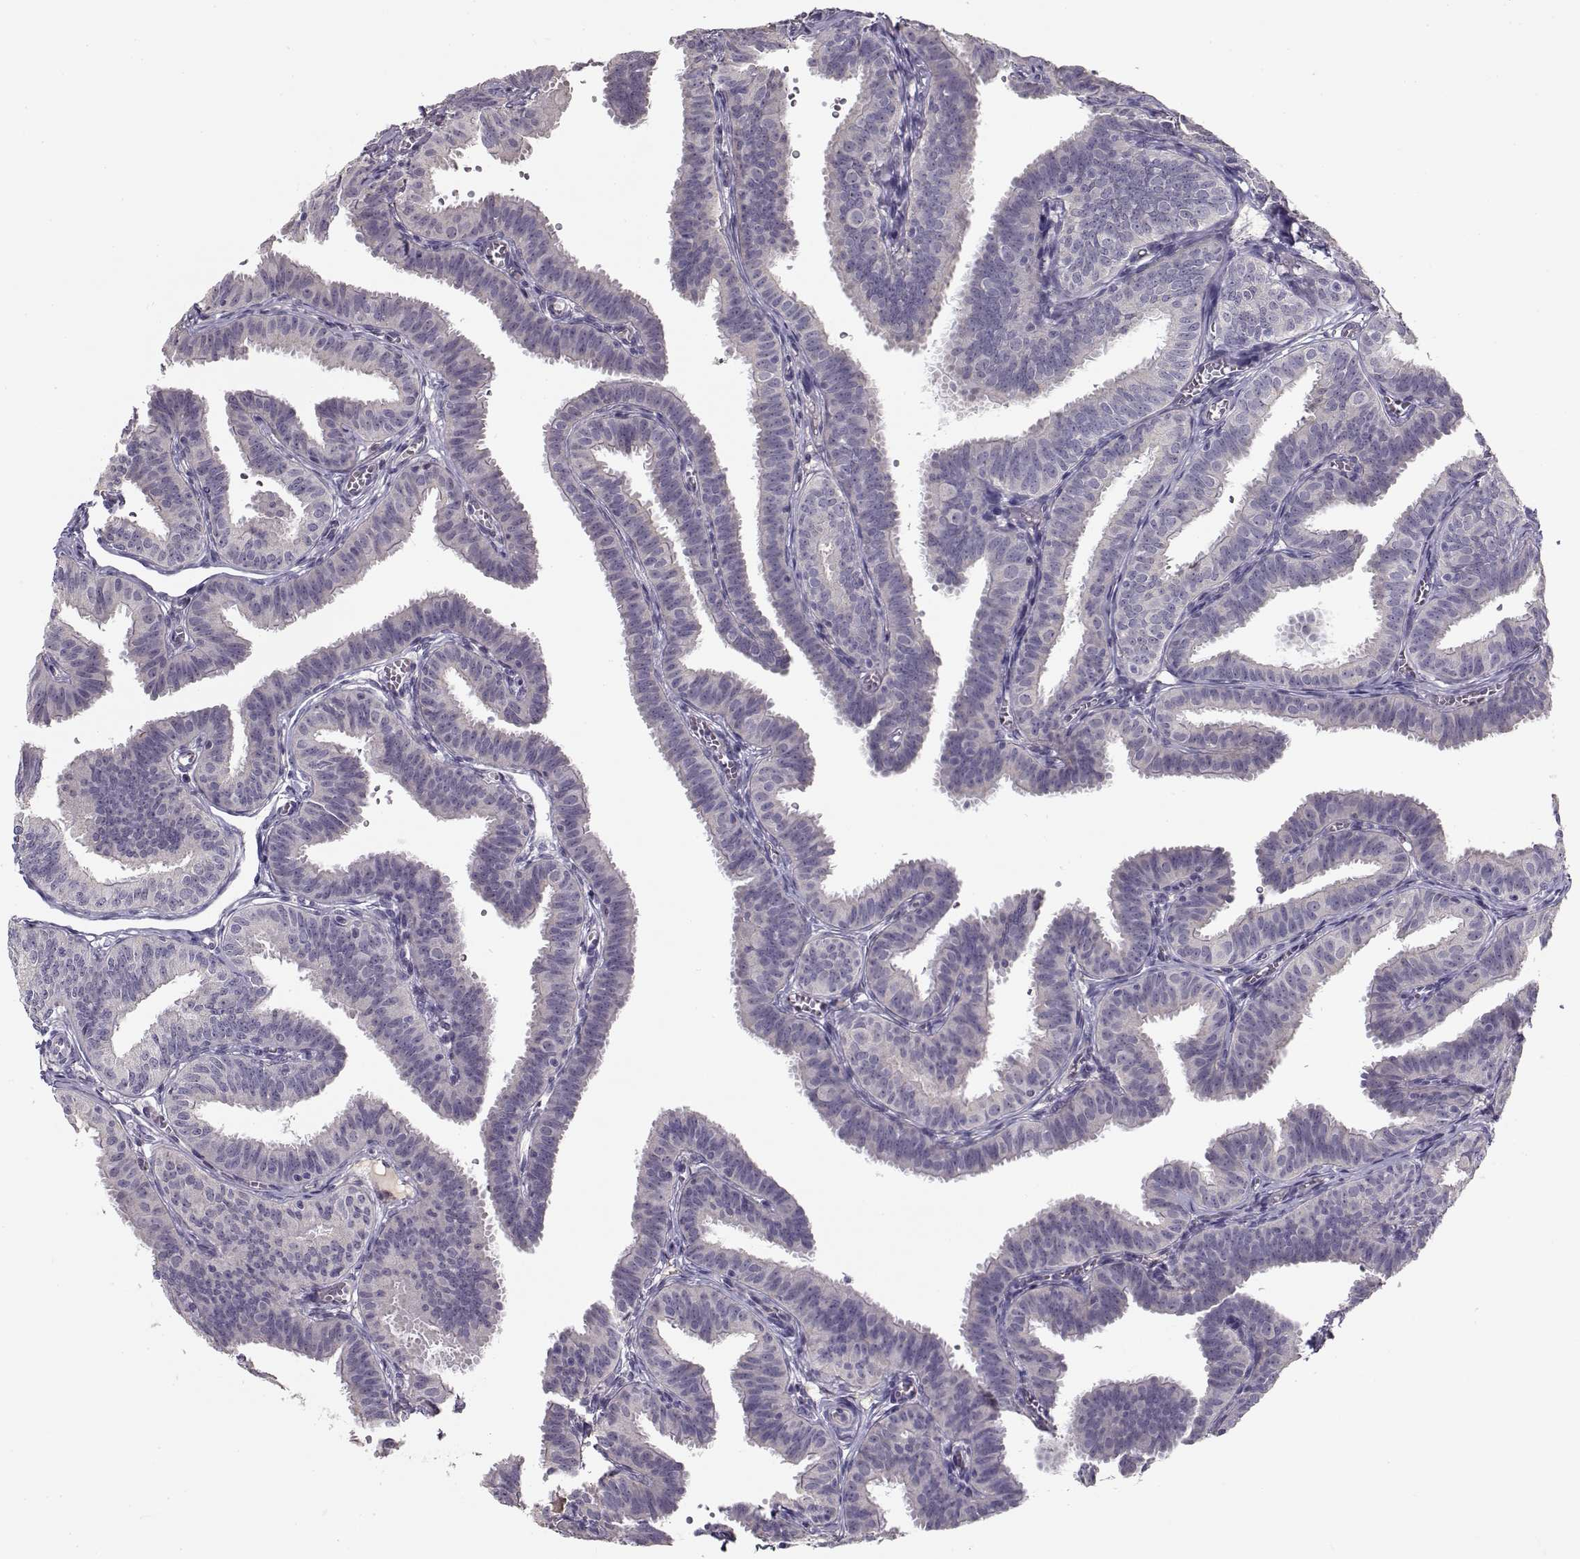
{"staining": {"intensity": "weak", "quantity": "<25%", "location": "cytoplasmic/membranous"}, "tissue": "fallopian tube", "cell_type": "Glandular cells", "image_type": "normal", "snomed": [{"axis": "morphology", "description": "Normal tissue, NOS"}, {"axis": "topography", "description": "Fallopian tube"}], "caption": "Immunohistochemistry image of normal human fallopian tube stained for a protein (brown), which displays no positivity in glandular cells.", "gene": "TMEM145", "patient": {"sex": "female", "age": 25}}